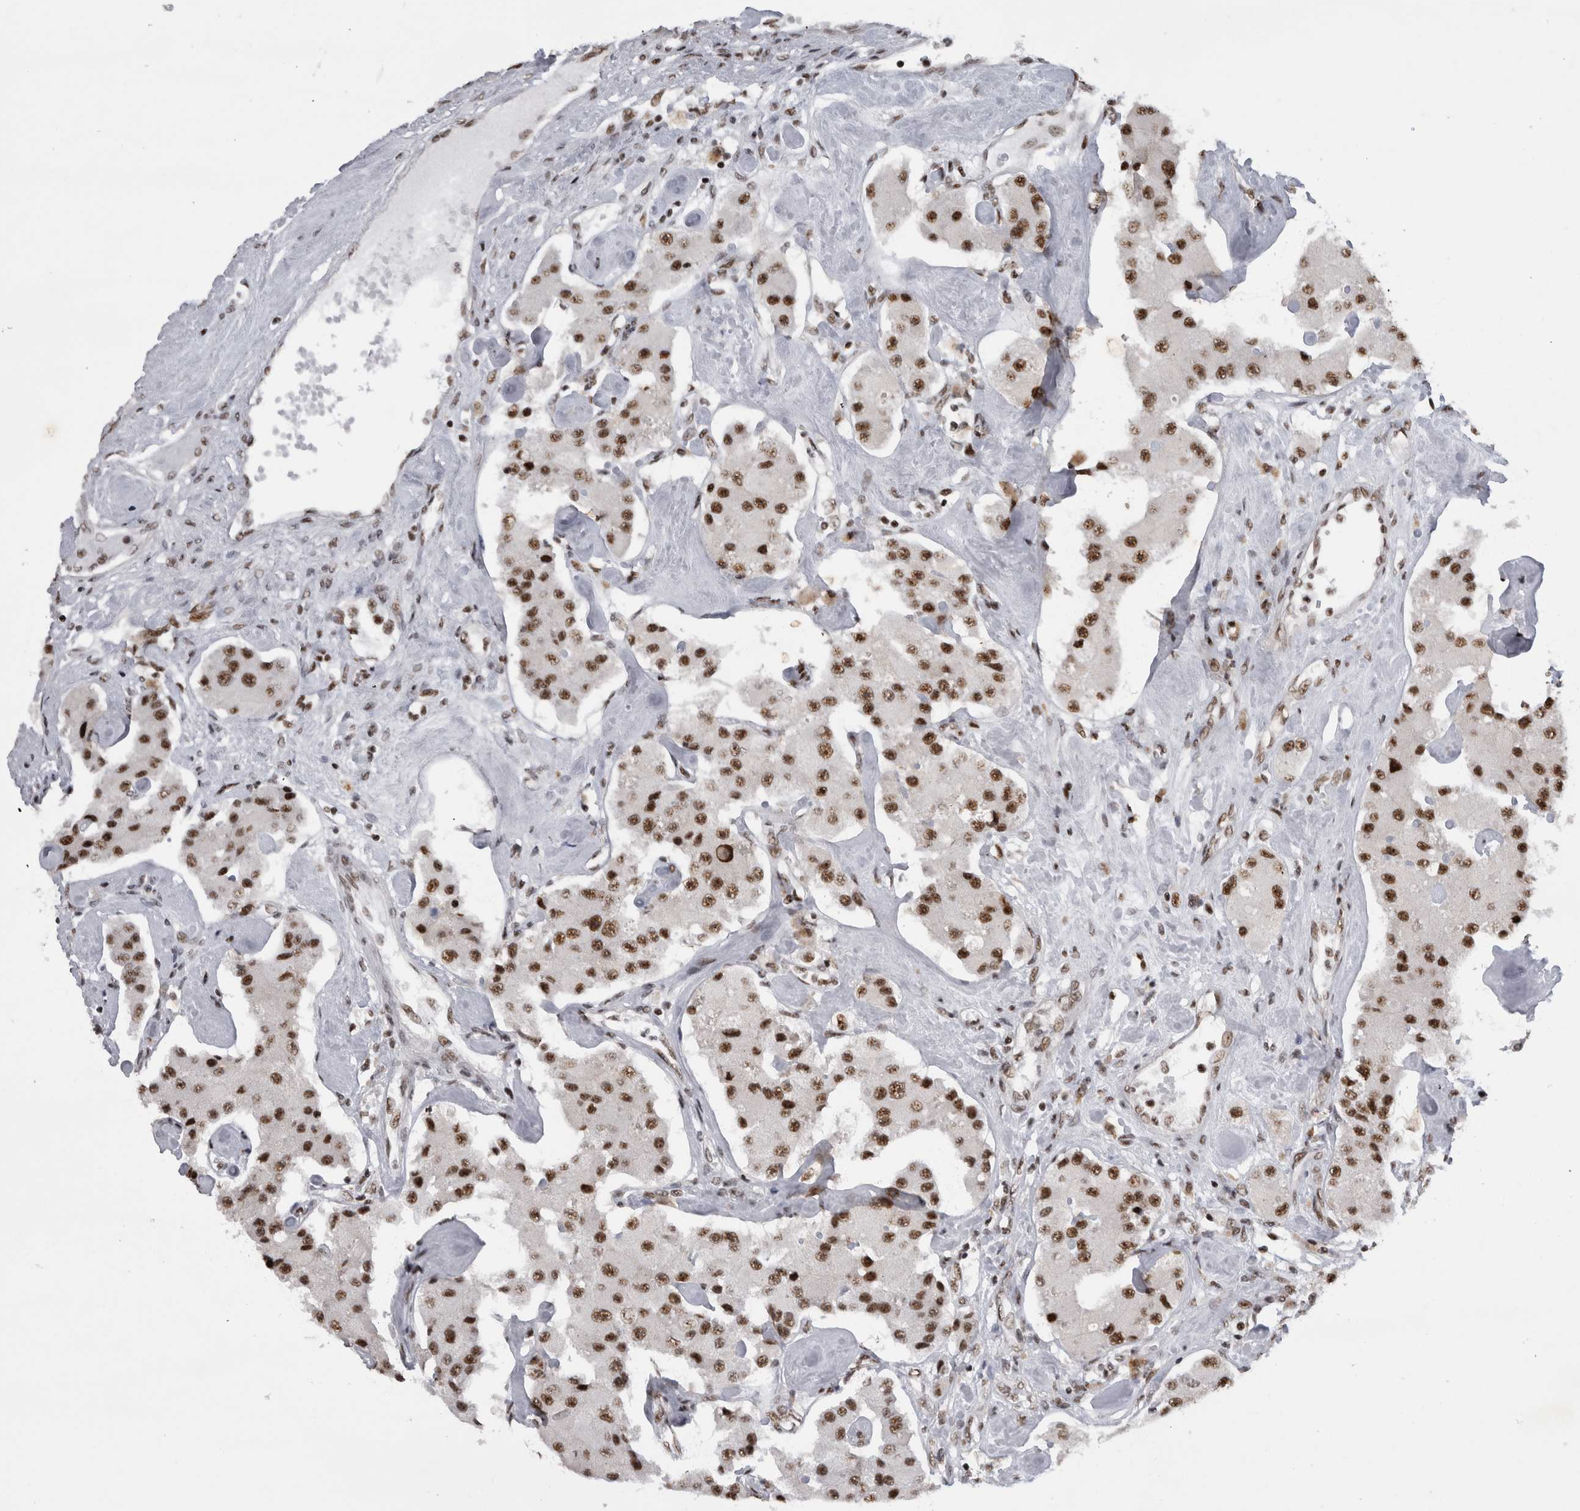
{"staining": {"intensity": "strong", "quantity": ">75%", "location": "nuclear"}, "tissue": "carcinoid", "cell_type": "Tumor cells", "image_type": "cancer", "snomed": [{"axis": "morphology", "description": "Carcinoid, malignant, NOS"}, {"axis": "topography", "description": "Pancreas"}], "caption": "Malignant carcinoid stained for a protein displays strong nuclear positivity in tumor cells.", "gene": "CDK11A", "patient": {"sex": "male", "age": 41}}